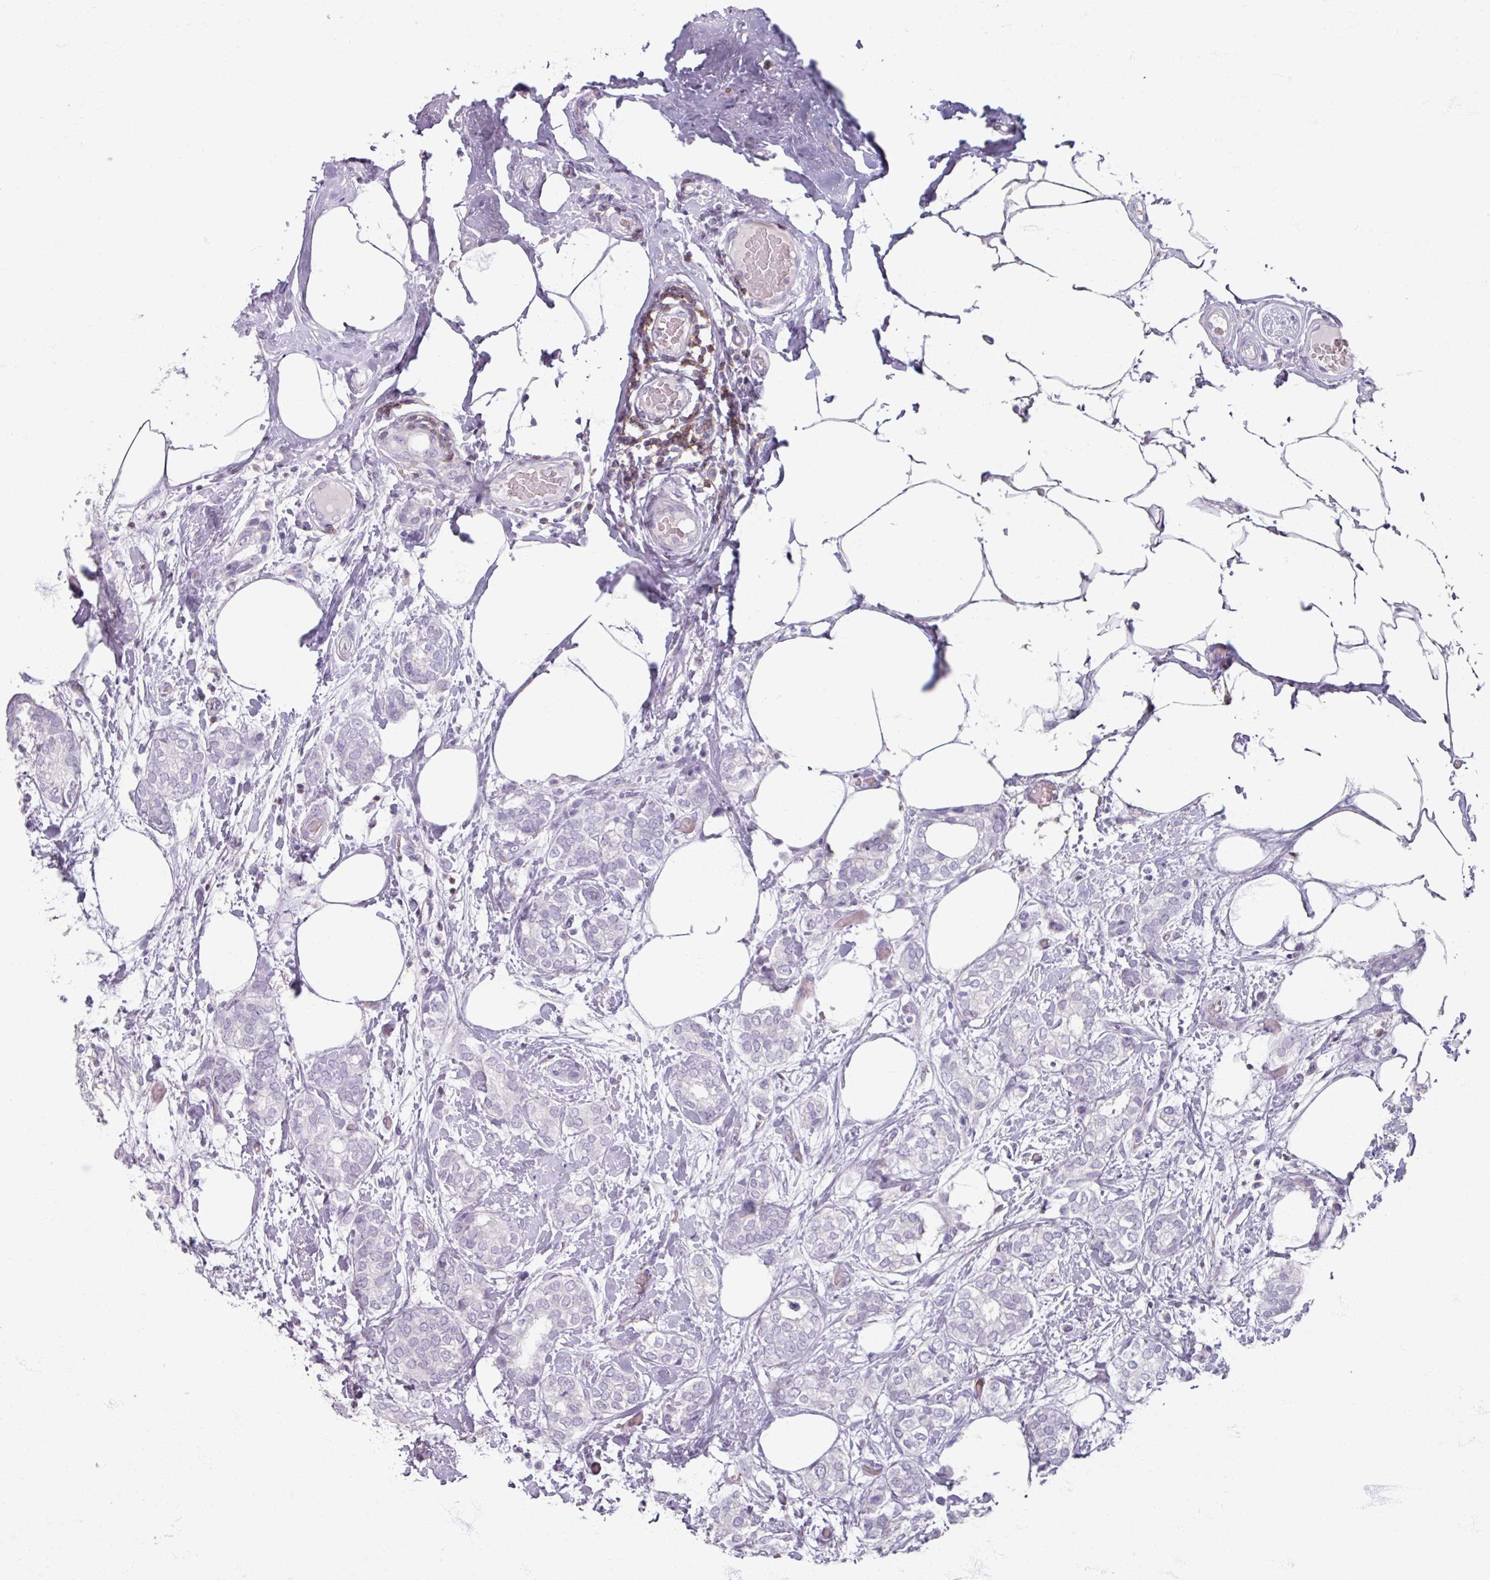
{"staining": {"intensity": "negative", "quantity": "none", "location": "none"}, "tissue": "breast cancer", "cell_type": "Tumor cells", "image_type": "cancer", "snomed": [{"axis": "morphology", "description": "Duct carcinoma"}, {"axis": "topography", "description": "Breast"}], "caption": "Tumor cells are negative for brown protein staining in breast cancer.", "gene": "PTPRC", "patient": {"sex": "female", "age": 73}}